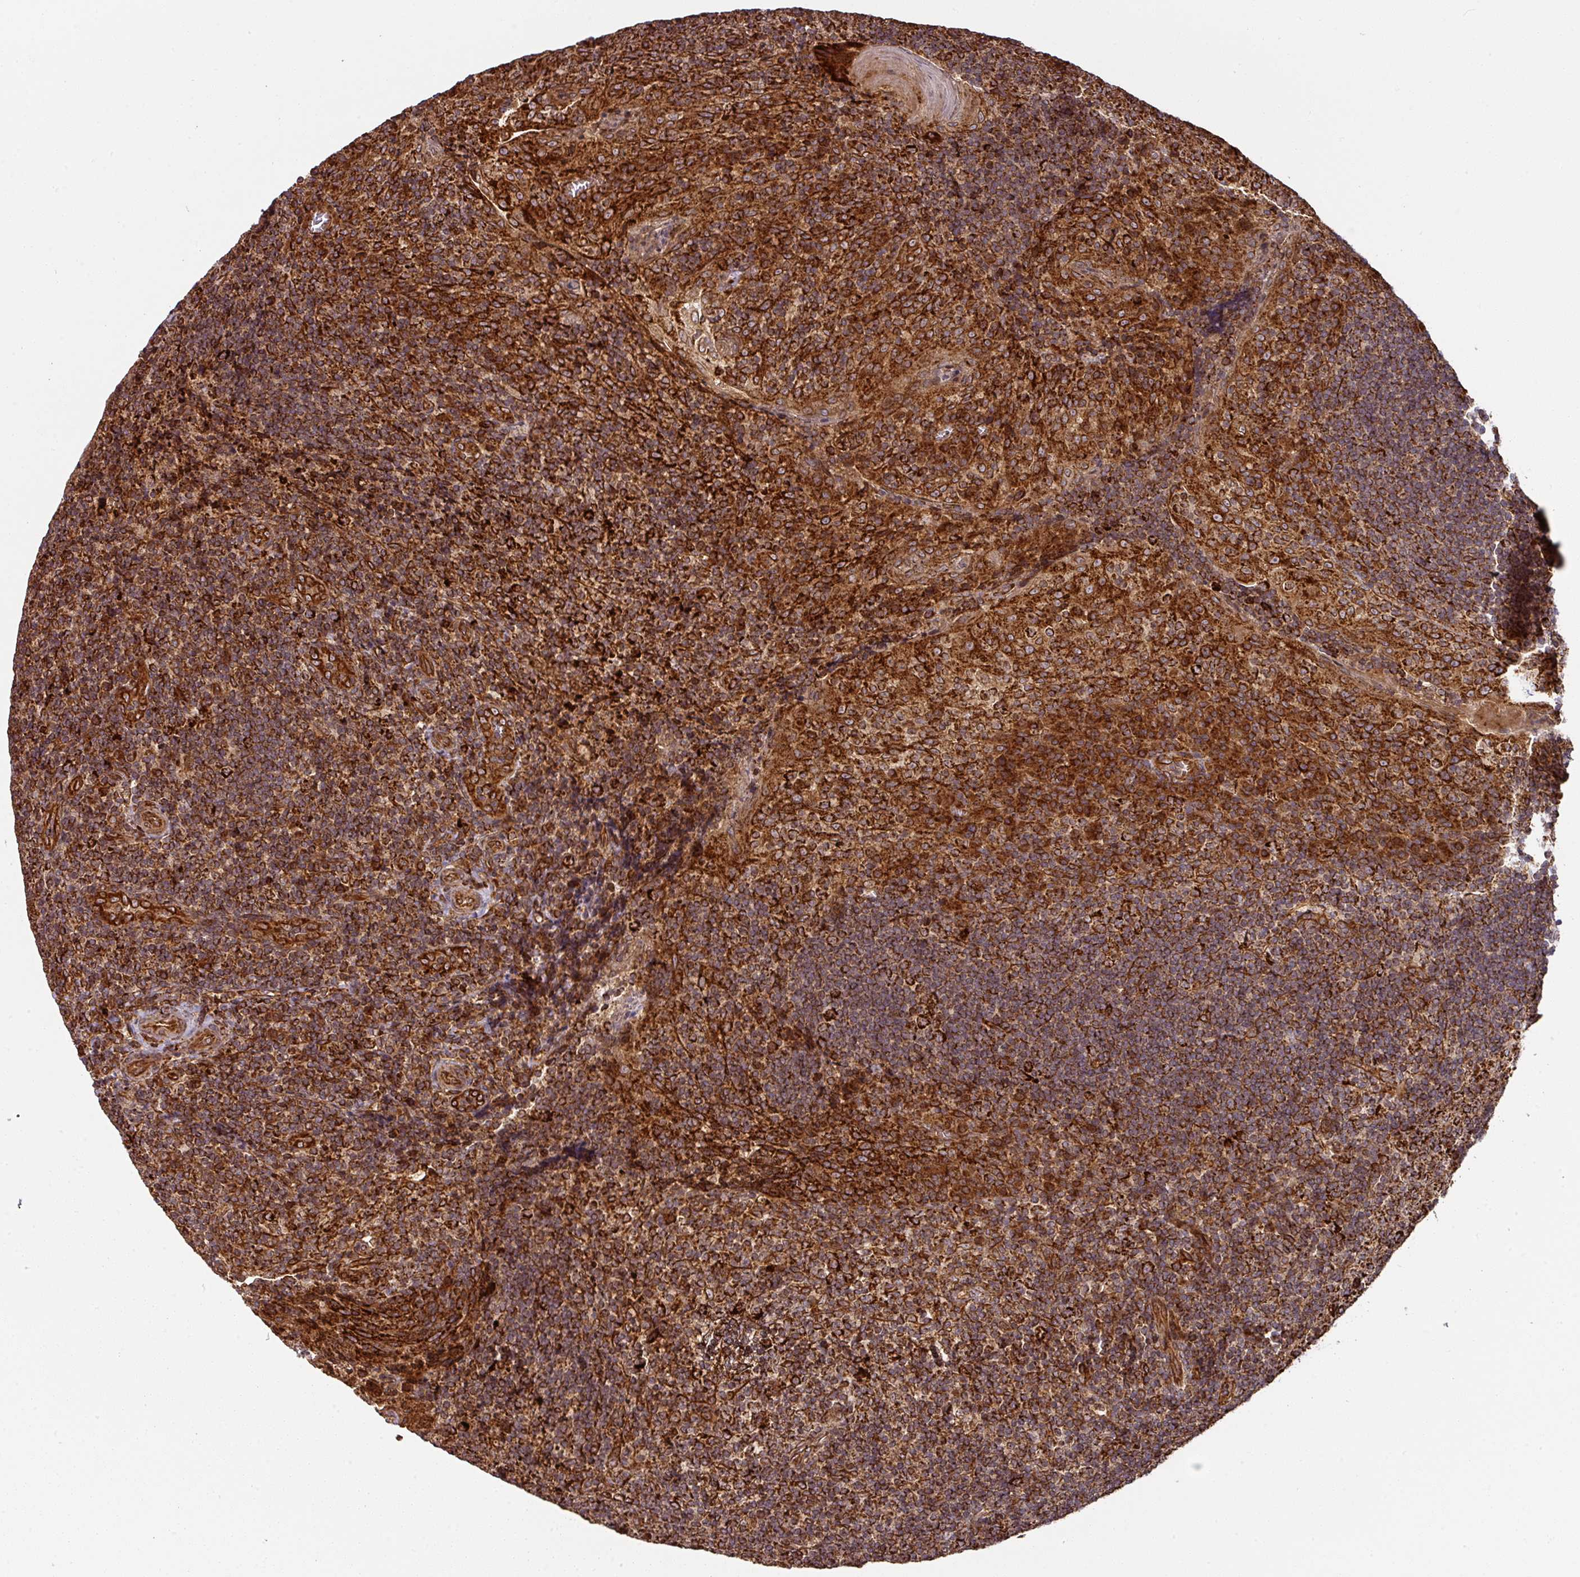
{"staining": {"intensity": "strong", "quantity": ">75%", "location": "cytoplasmic/membranous"}, "tissue": "tonsil", "cell_type": "Germinal center cells", "image_type": "normal", "snomed": [{"axis": "morphology", "description": "Normal tissue, NOS"}, {"axis": "topography", "description": "Tonsil"}], "caption": "Tonsil stained for a protein (brown) reveals strong cytoplasmic/membranous positive positivity in about >75% of germinal center cells.", "gene": "TRAP1", "patient": {"sex": "male", "age": 17}}